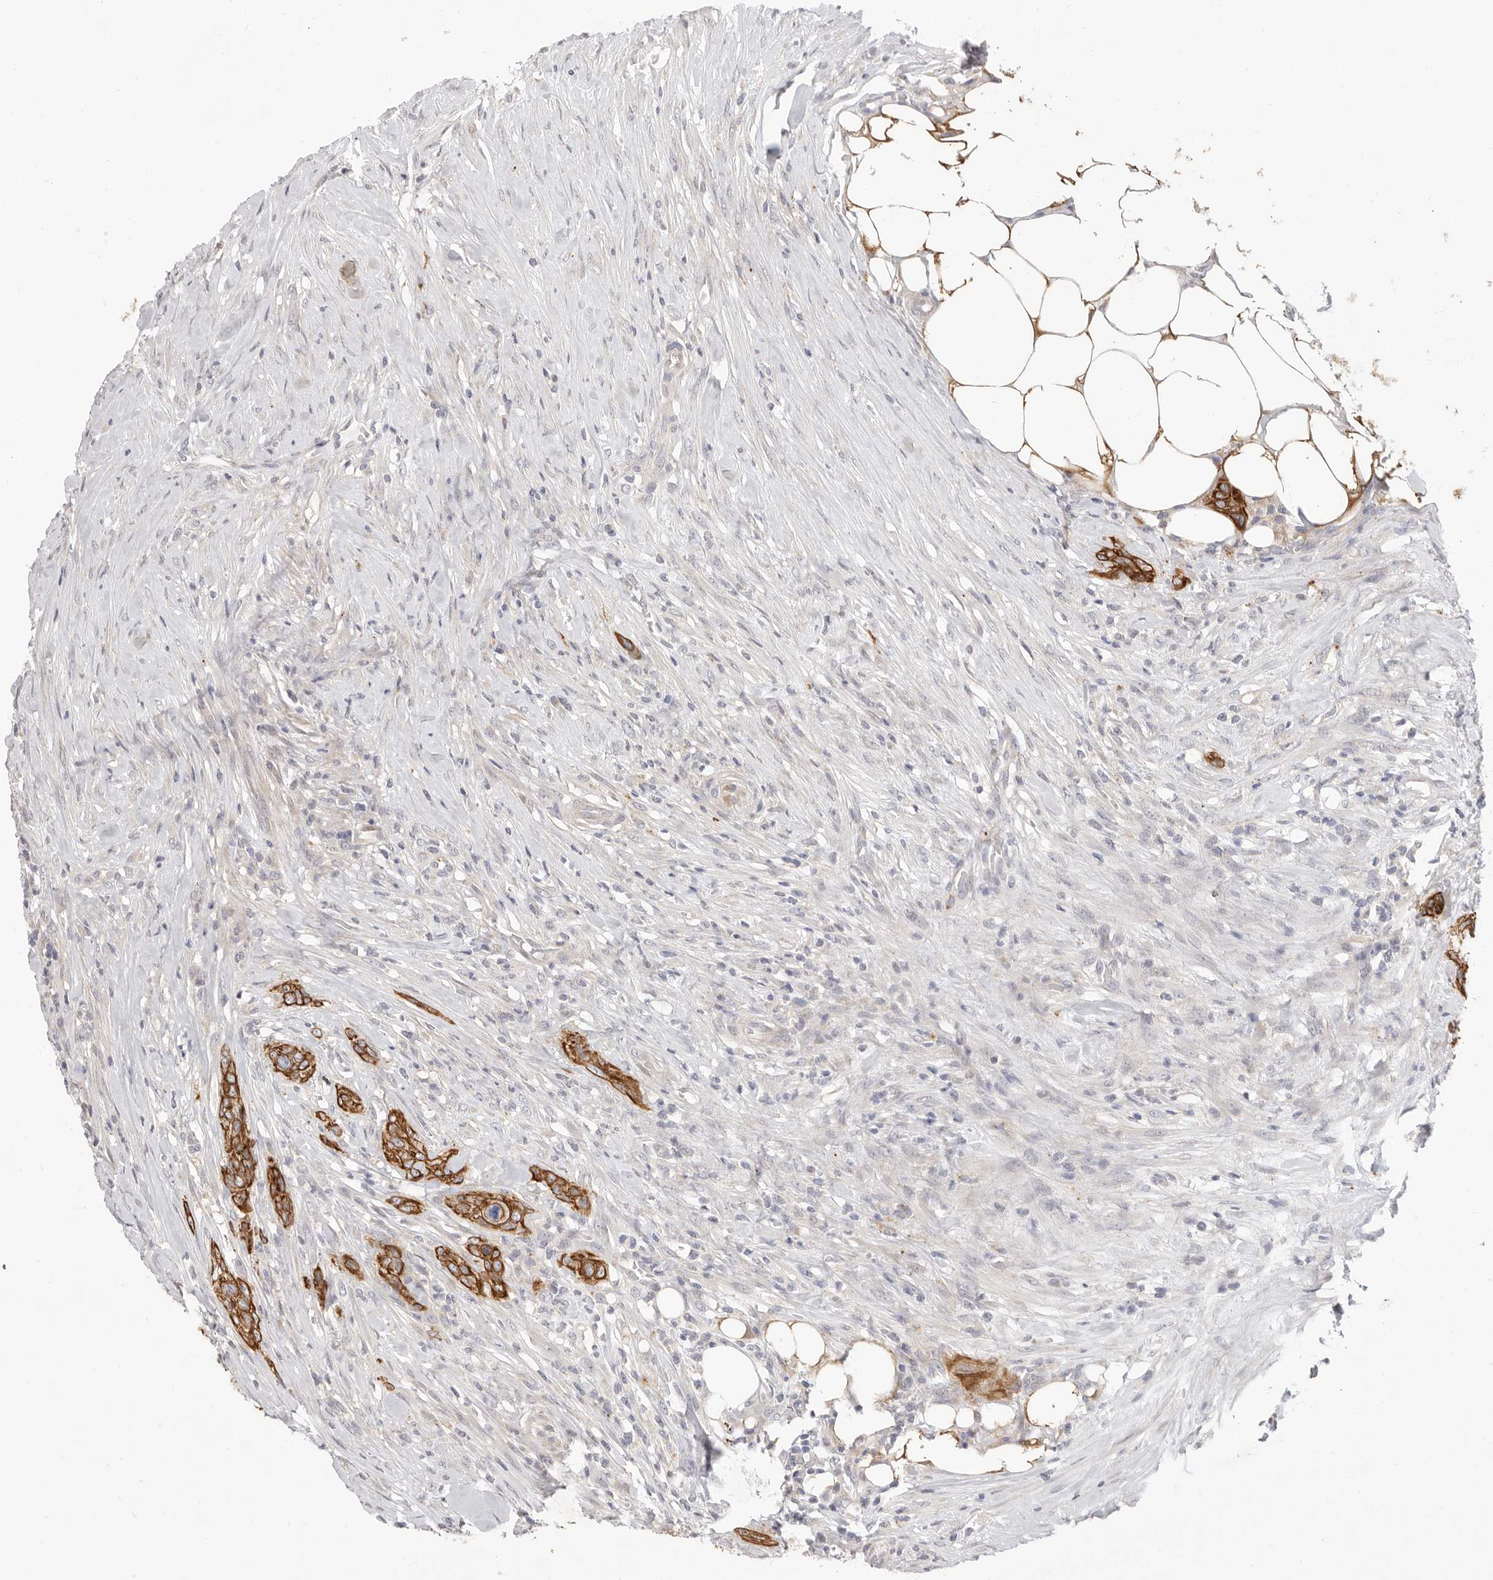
{"staining": {"intensity": "strong", "quantity": ">75%", "location": "cytoplasmic/membranous"}, "tissue": "urothelial cancer", "cell_type": "Tumor cells", "image_type": "cancer", "snomed": [{"axis": "morphology", "description": "Urothelial carcinoma, High grade"}, {"axis": "topography", "description": "Urinary bladder"}], "caption": "IHC of human urothelial cancer demonstrates high levels of strong cytoplasmic/membranous positivity in about >75% of tumor cells. Using DAB (brown) and hematoxylin (blue) stains, captured at high magnification using brightfield microscopy.", "gene": "USH1C", "patient": {"sex": "male", "age": 35}}